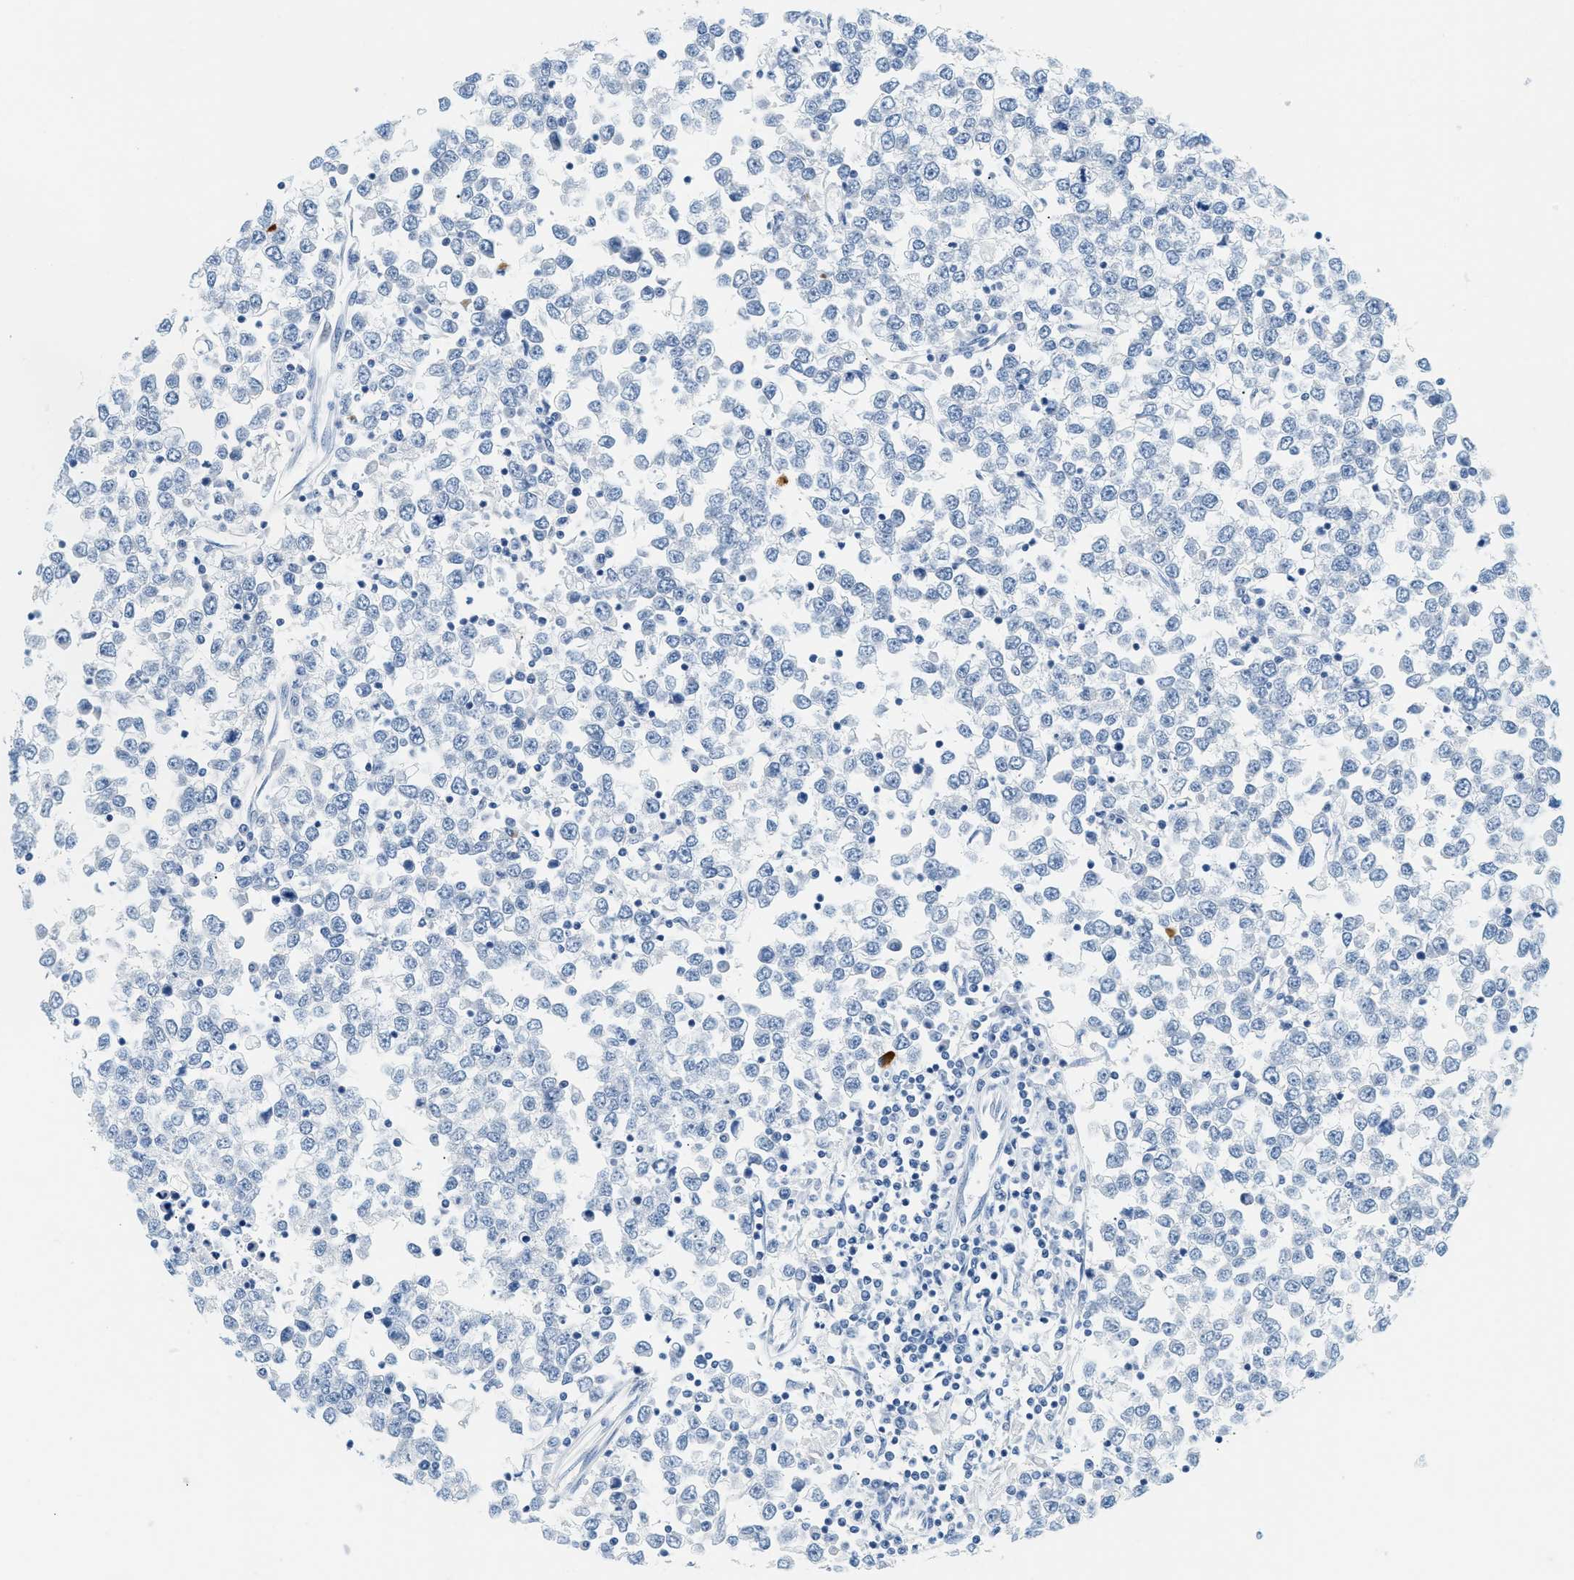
{"staining": {"intensity": "negative", "quantity": "none", "location": "none"}, "tissue": "testis cancer", "cell_type": "Tumor cells", "image_type": "cancer", "snomed": [{"axis": "morphology", "description": "Seminoma, NOS"}, {"axis": "topography", "description": "Testis"}], "caption": "High power microscopy image of an immunohistochemistry histopathology image of testis cancer (seminoma), revealing no significant positivity in tumor cells. (Brightfield microscopy of DAB immunohistochemistry (IHC) at high magnification).", "gene": "LCN2", "patient": {"sex": "male", "age": 65}}